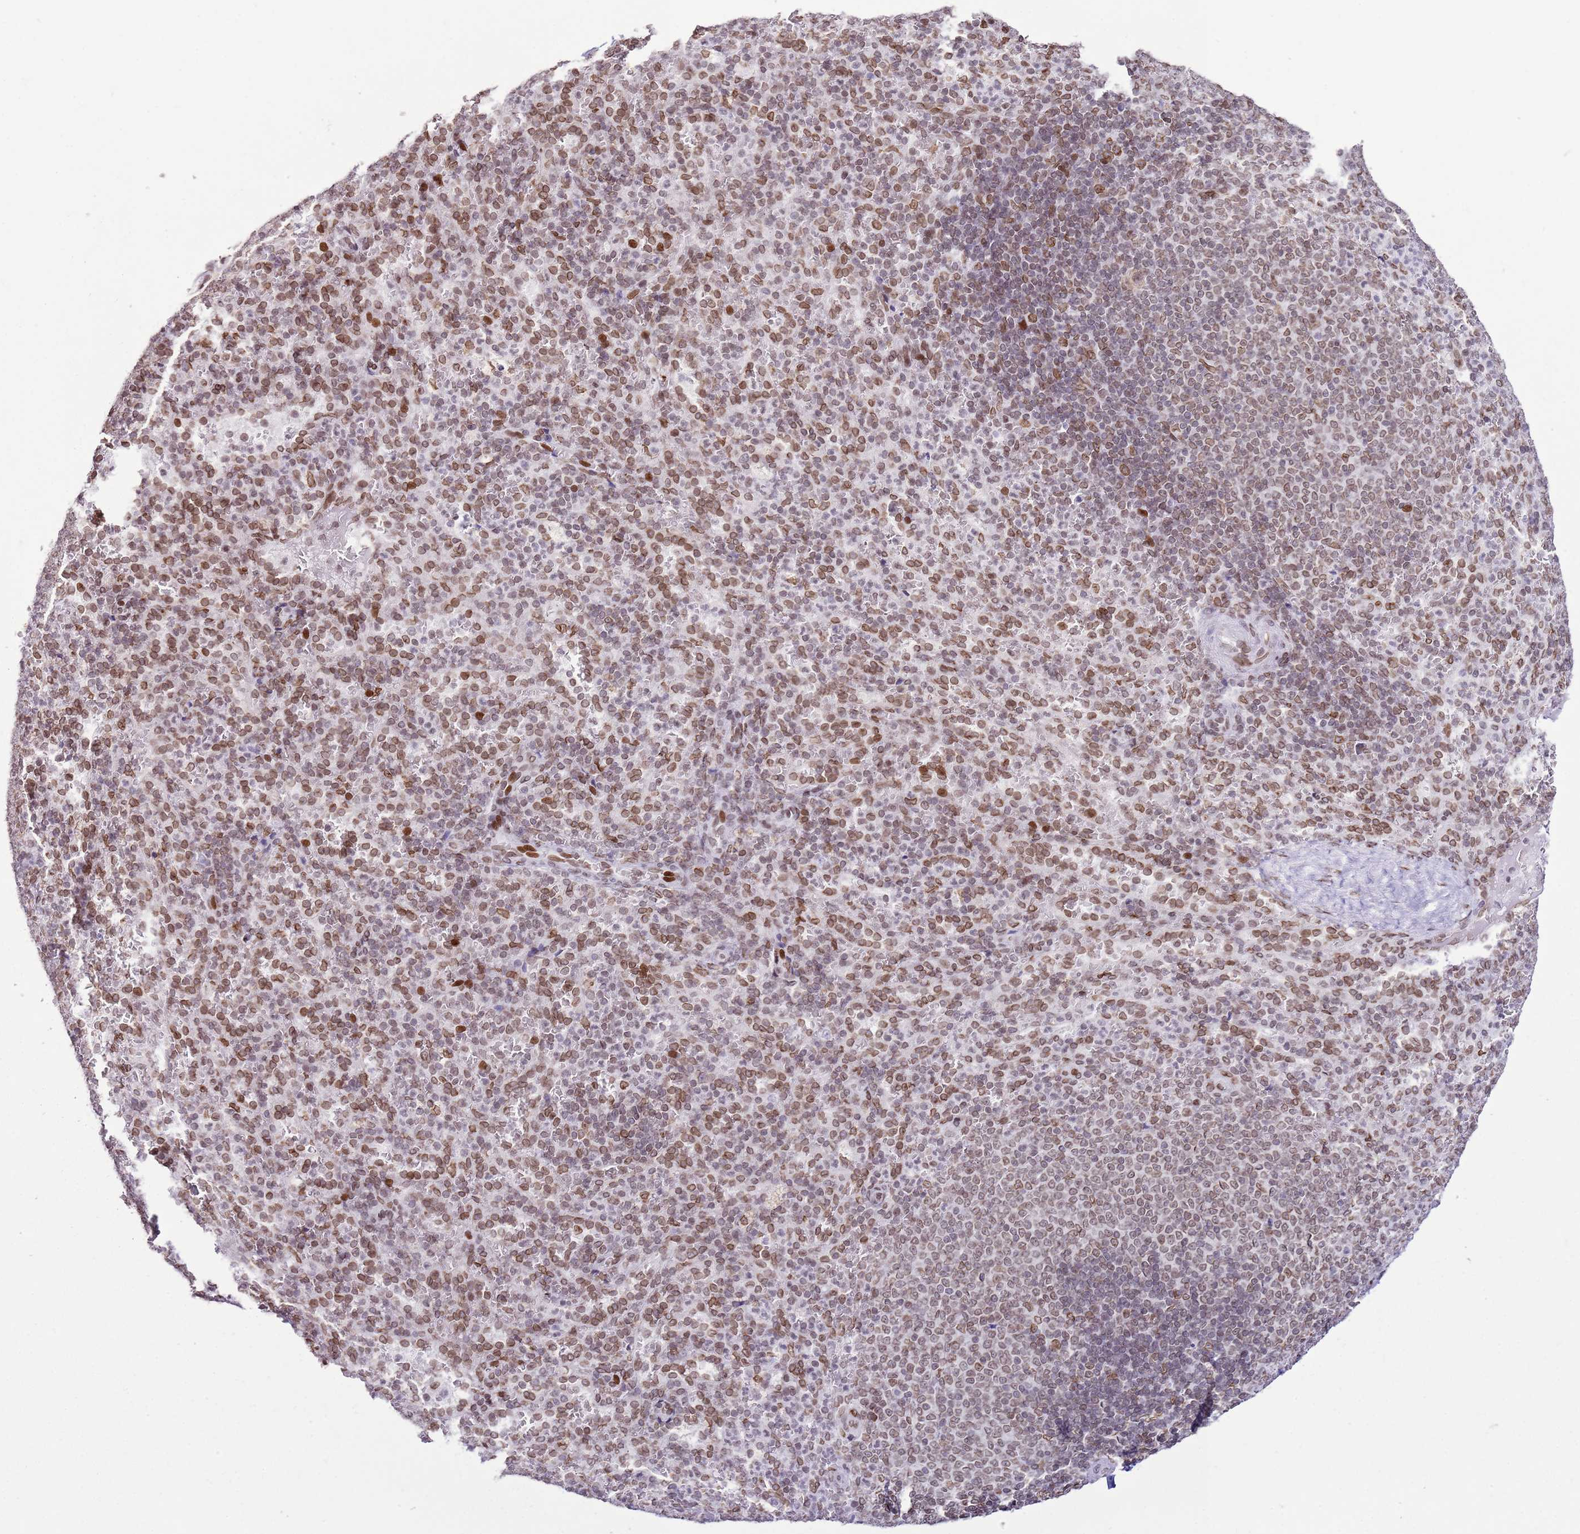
{"staining": {"intensity": "moderate", "quantity": ">75%", "location": "cytoplasmic/membranous,nuclear"}, "tissue": "spleen", "cell_type": "Cells in red pulp", "image_type": "normal", "snomed": [{"axis": "morphology", "description": "Normal tissue, NOS"}, {"axis": "topography", "description": "Spleen"}], "caption": "A medium amount of moderate cytoplasmic/membranous,nuclear expression is present in approximately >75% of cells in red pulp in unremarkable spleen.", "gene": "POU6F1", "patient": {"sex": "female", "age": 21}}